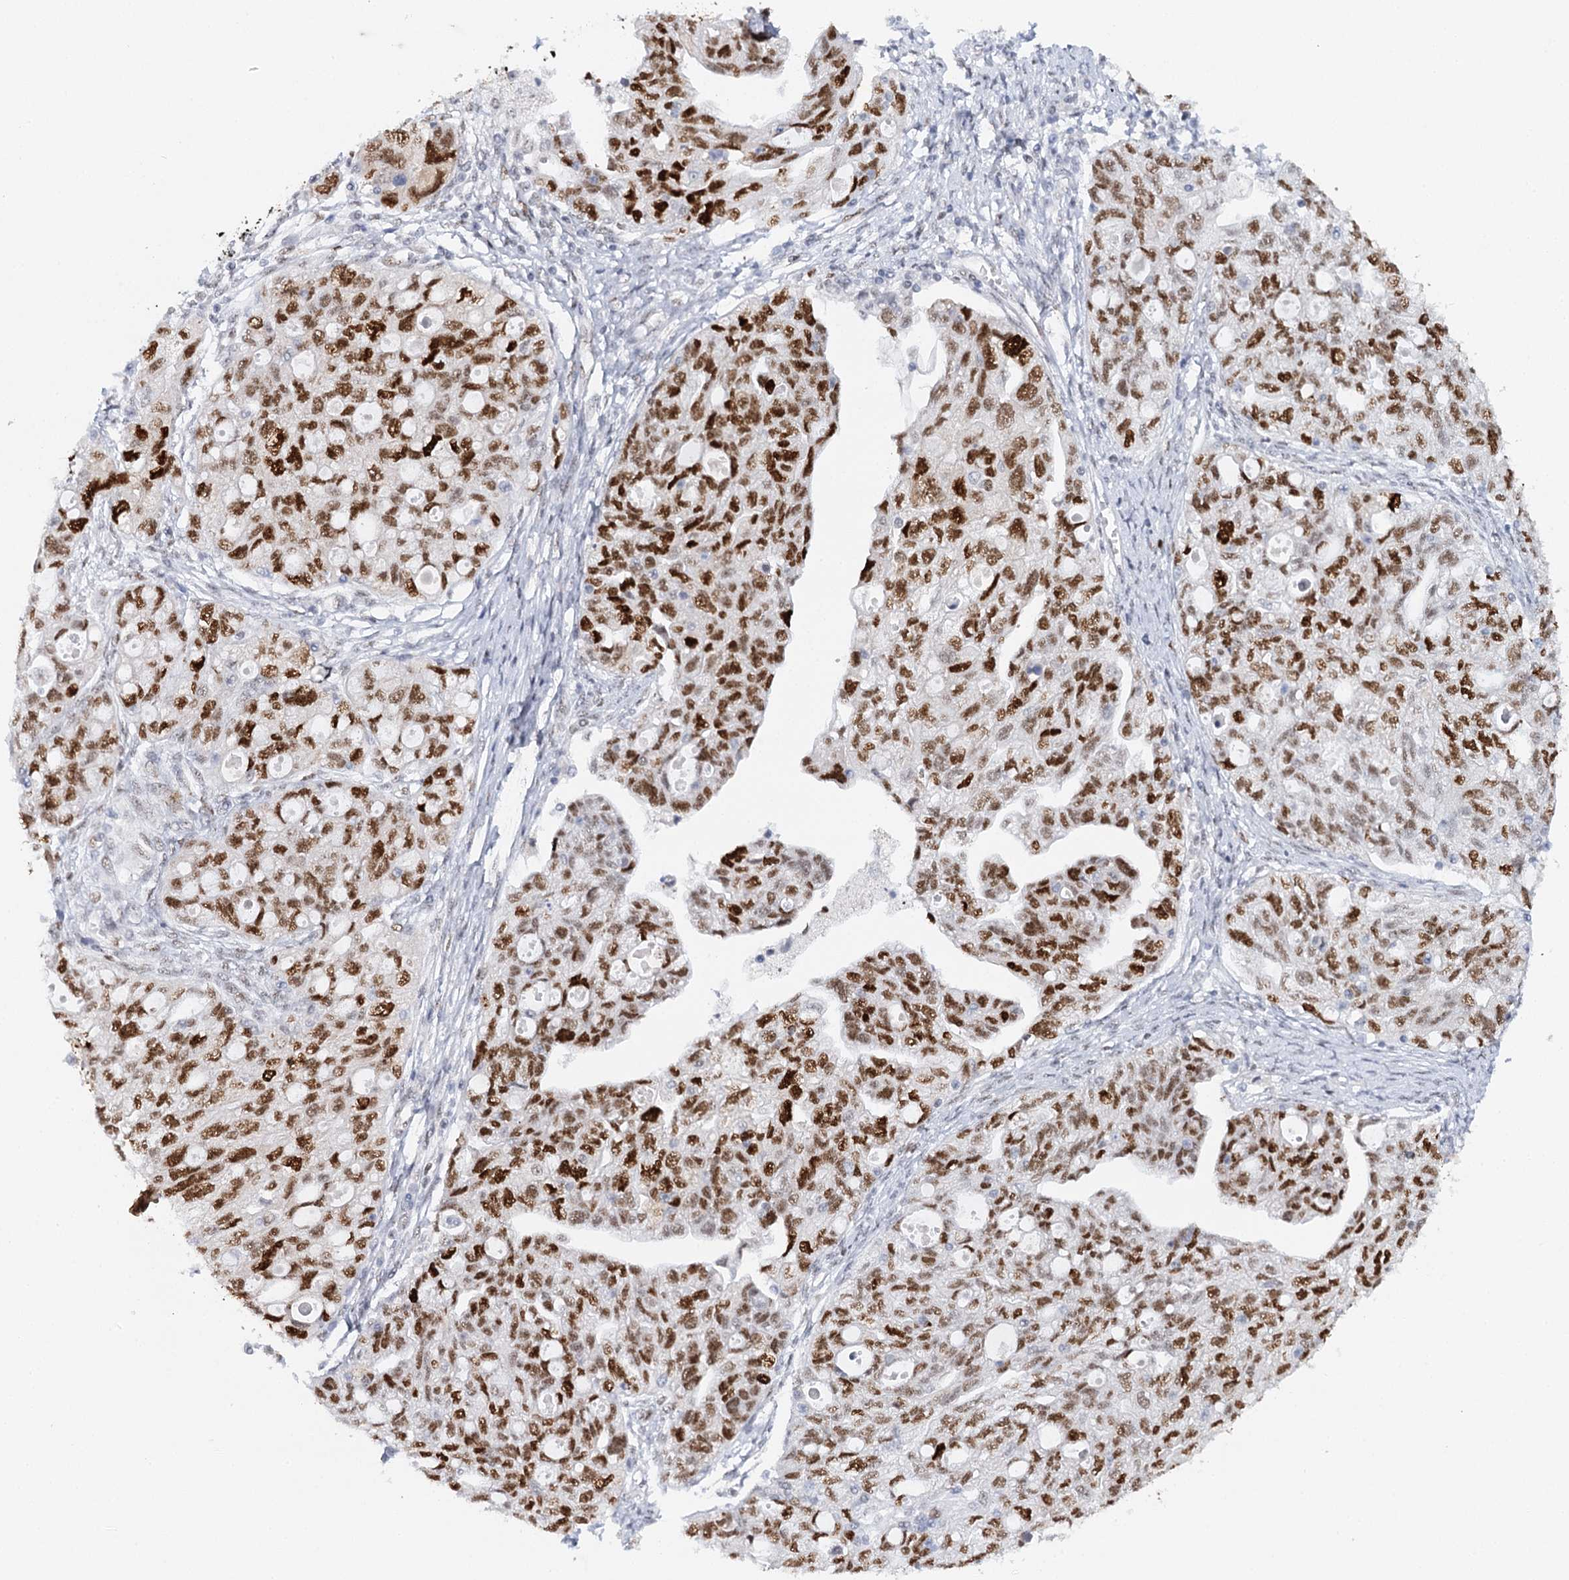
{"staining": {"intensity": "strong", "quantity": ">75%", "location": "nuclear"}, "tissue": "ovarian cancer", "cell_type": "Tumor cells", "image_type": "cancer", "snomed": [{"axis": "morphology", "description": "Carcinoma, NOS"}, {"axis": "morphology", "description": "Cystadenocarcinoma, serous, NOS"}, {"axis": "topography", "description": "Ovary"}], "caption": "Ovarian cancer (serous cystadenocarcinoma) tissue displays strong nuclear staining in approximately >75% of tumor cells", "gene": "TP53", "patient": {"sex": "female", "age": 69}}